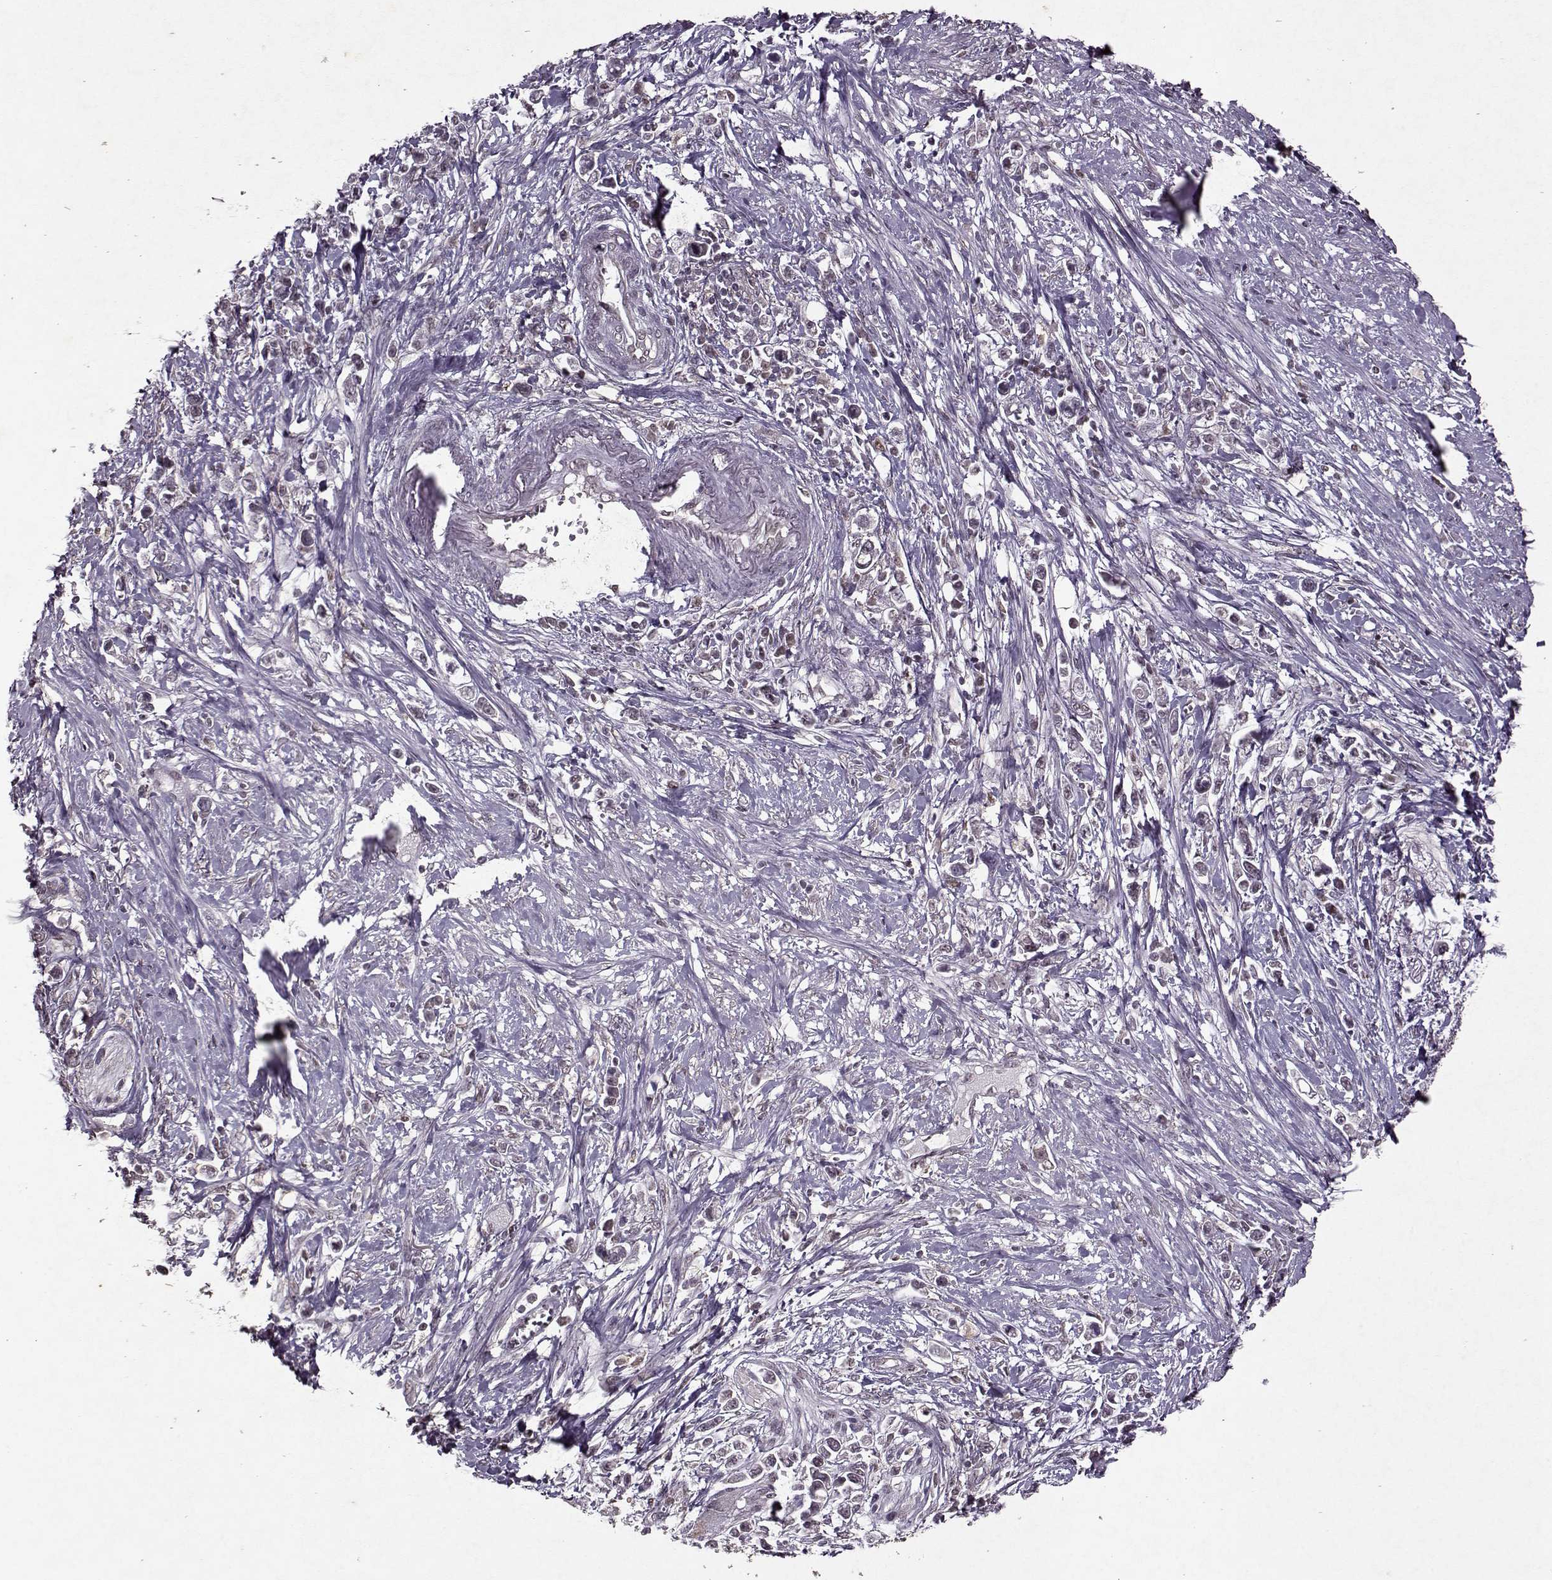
{"staining": {"intensity": "negative", "quantity": "none", "location": "none"}, "tissue": "stomach cancer", "cell_type": "Tumor cells", "image_type": "cancer", "snomed": [{"axis": "morphology", "description": "Adenocarcinoma, NOS"}, {"axis": "topography", "description": "Stomach"}], "caption": "Immunohistochemistry (IHC) image of human stomach cancer (adenocarcinoma) stained for a protein (brown), which shows no positivity in tumor cells.", "gene": "PSMA7", "patient": {"sex": "male", "age": 63}}